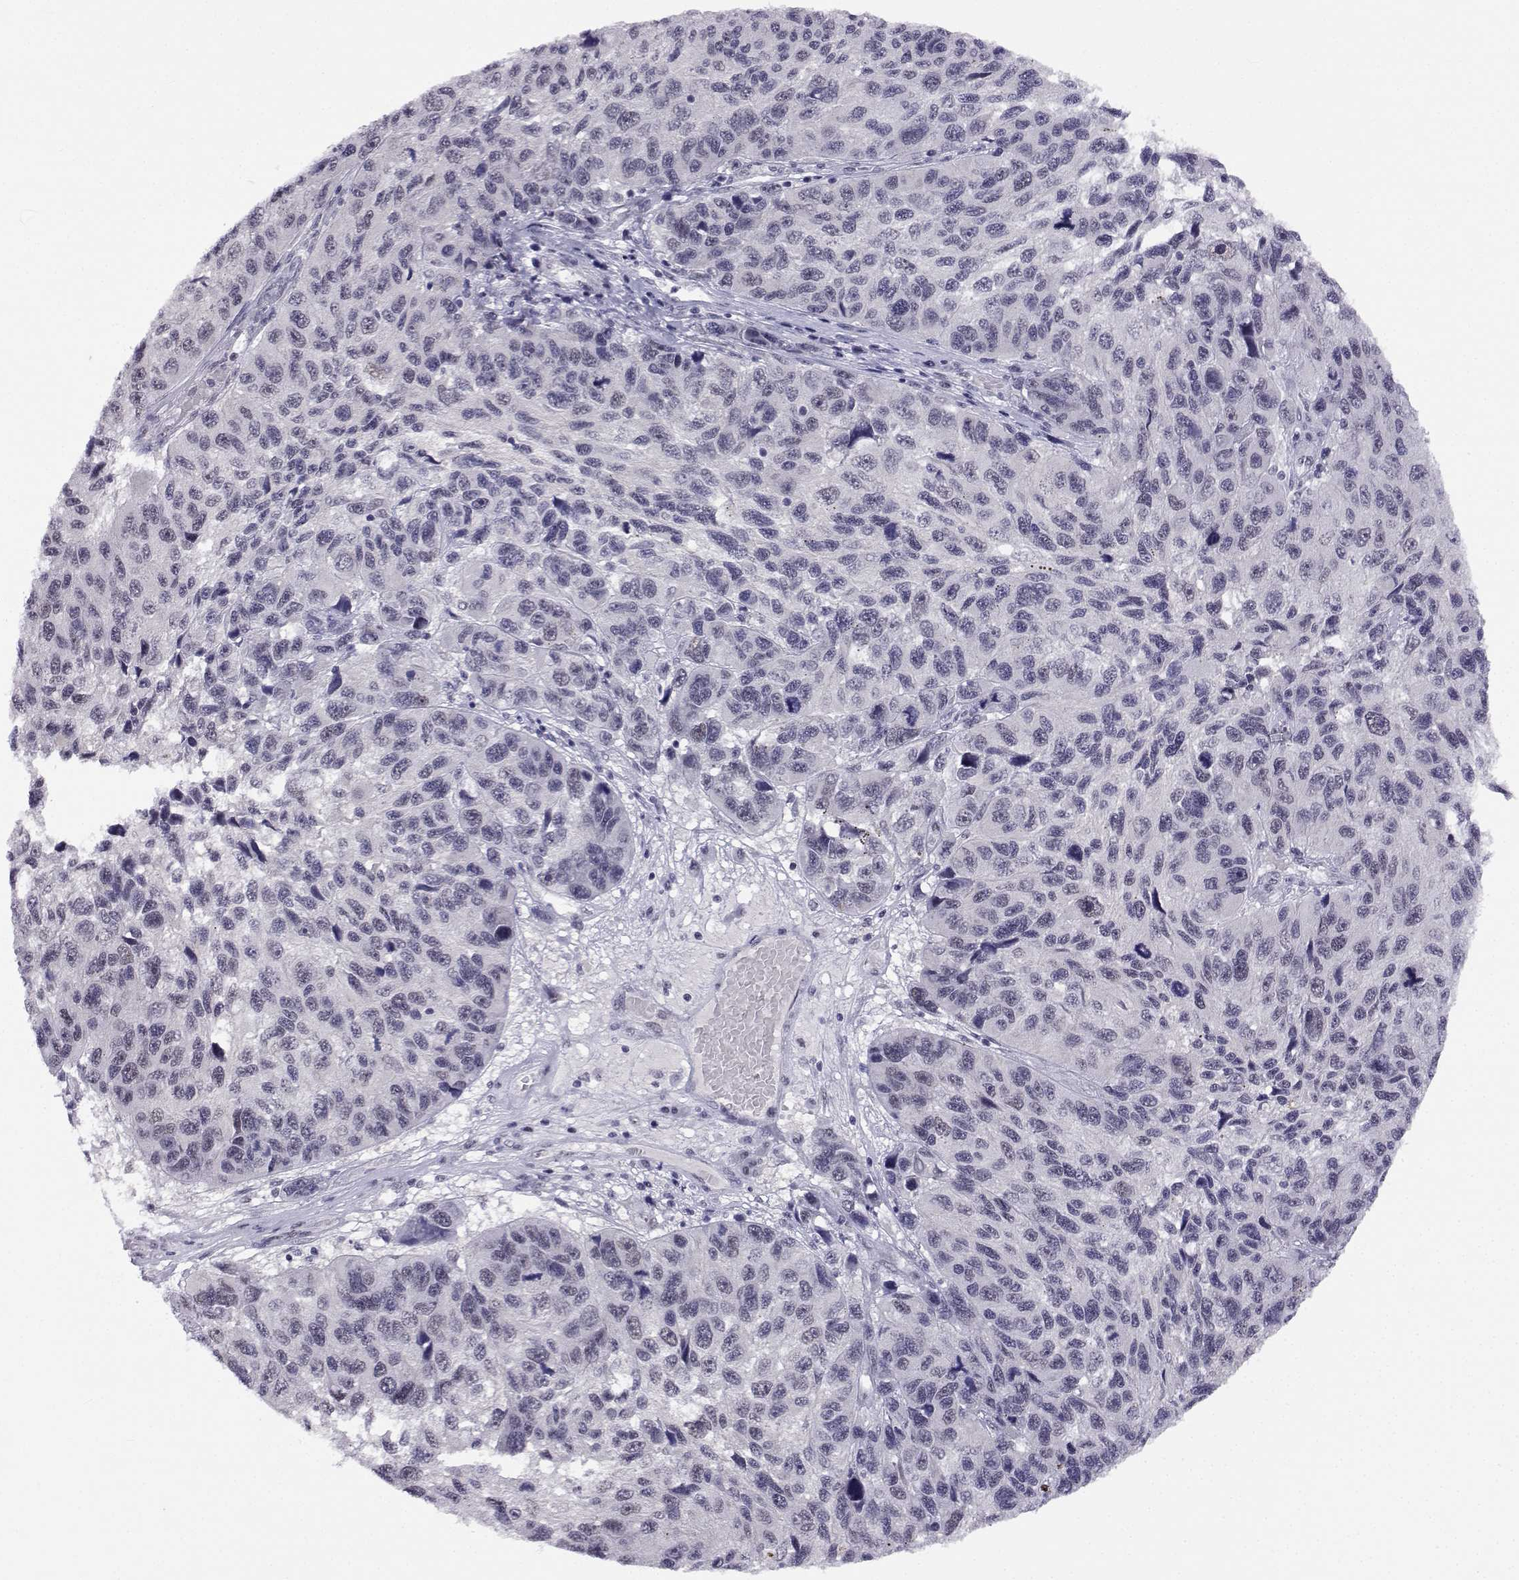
{"staining": {"intensity": "negative", "quantity": "none", "location": "none"}, "tissue": "melanoma", "cell_type": "Tumor cells", "image_type": "cancer", "snomed": [{"axis": "morphology", "description": "Malignant melanoma, NOS"}, {"axis": "topography", "description": "Skin"}], "caption": "Tumor cells are negative for protein expression in human malignant melanoma.", "gene": "MED26", "patient": {"sex": "male", "age": 53}}